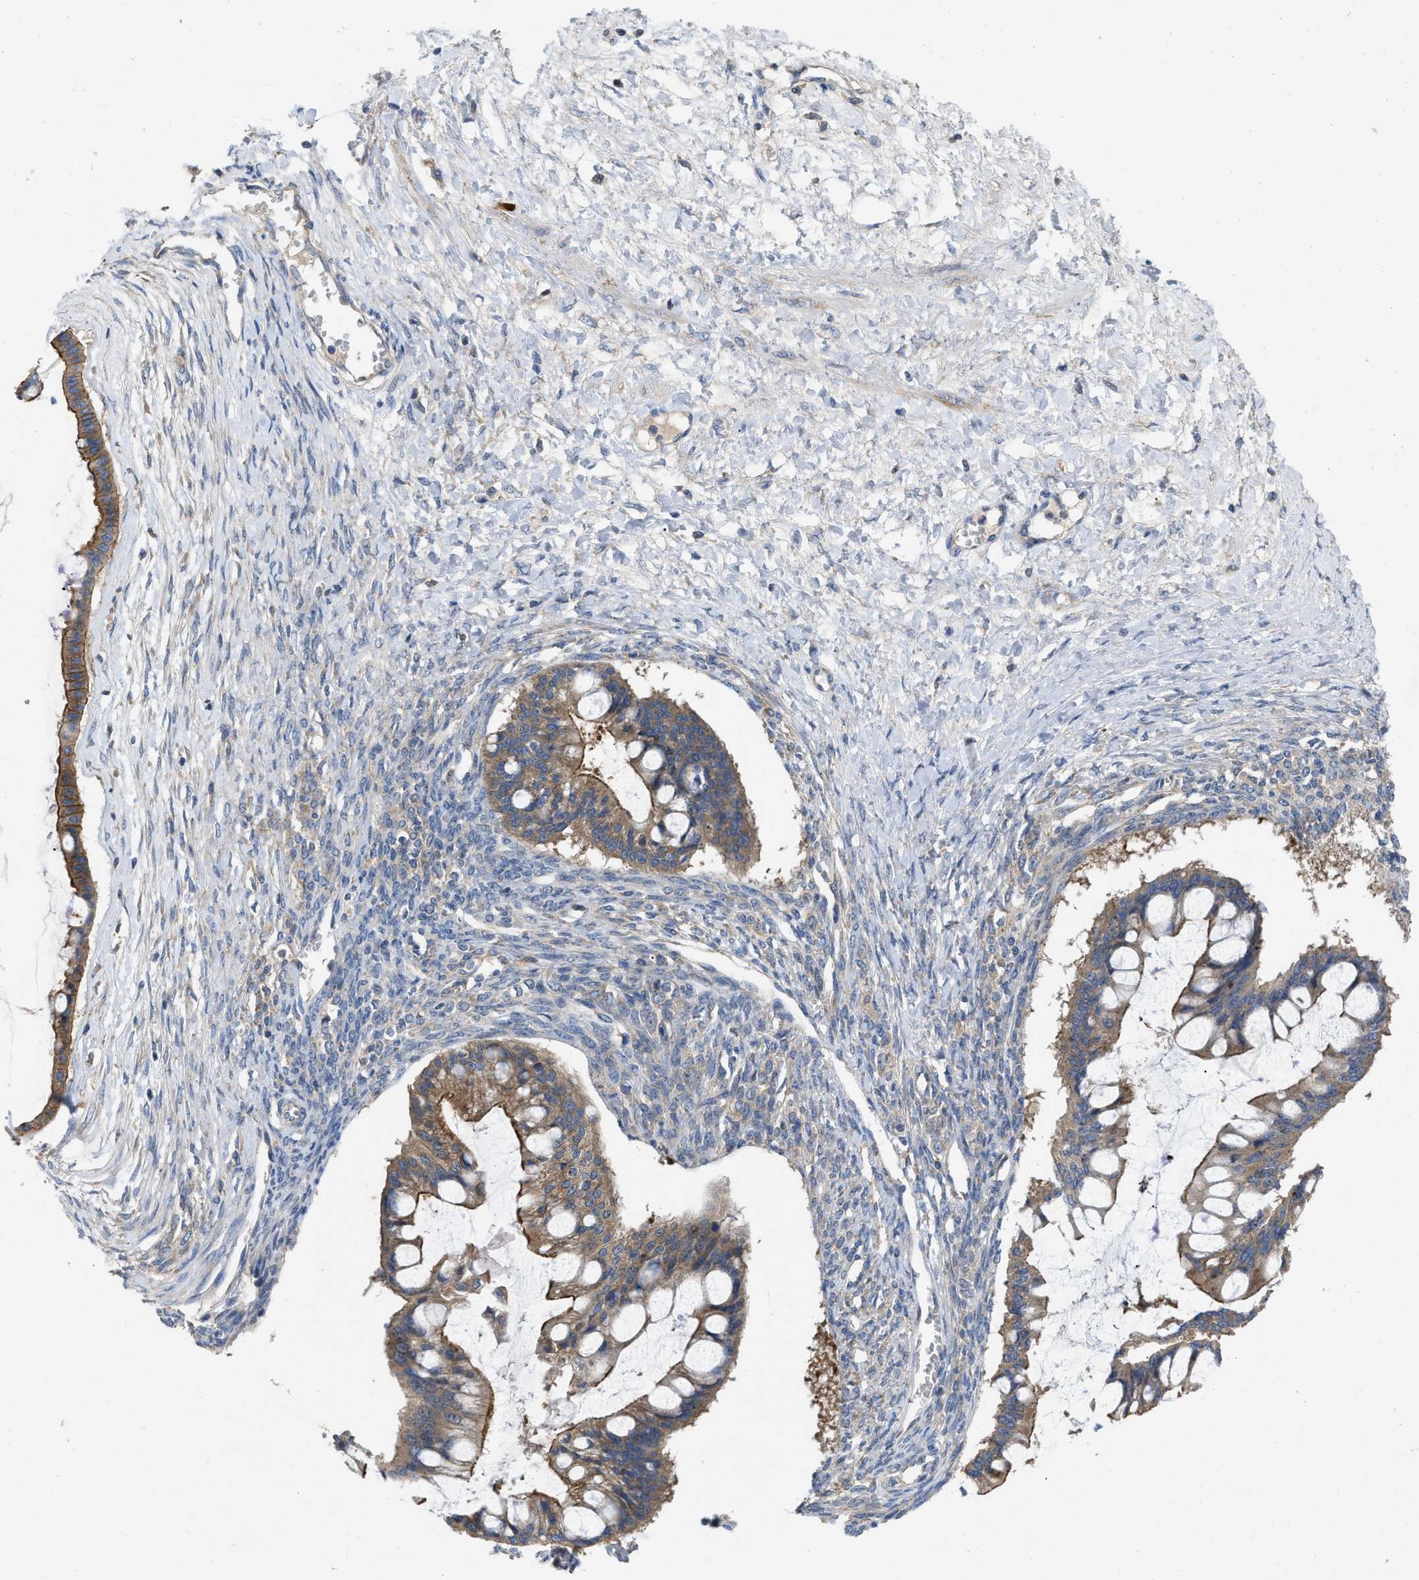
{"staining": {"intensity": "moderate", "quantity": ">75%", "location": "cytoplasmic/membranous"}, "tissue": "ovarian cancer", "cell_type": "Tumor cells", "image_type": "cancer", "snomed": [{"axis": "morphology", "description": "Cystadenocarcinoma, mucinous, NOS"}, {"axis": "topography", "description": "Ovary"}], "caption": "Immunohistochemical staining of human ovarian mucinous cystadenocarcinoma demonstrates medium levels of moderate cytoplasmic/membranous protein positivity in about >75% of tumor cells.", "gene": "TMEM131", "patient": {"sex": "female", "age": 73}}